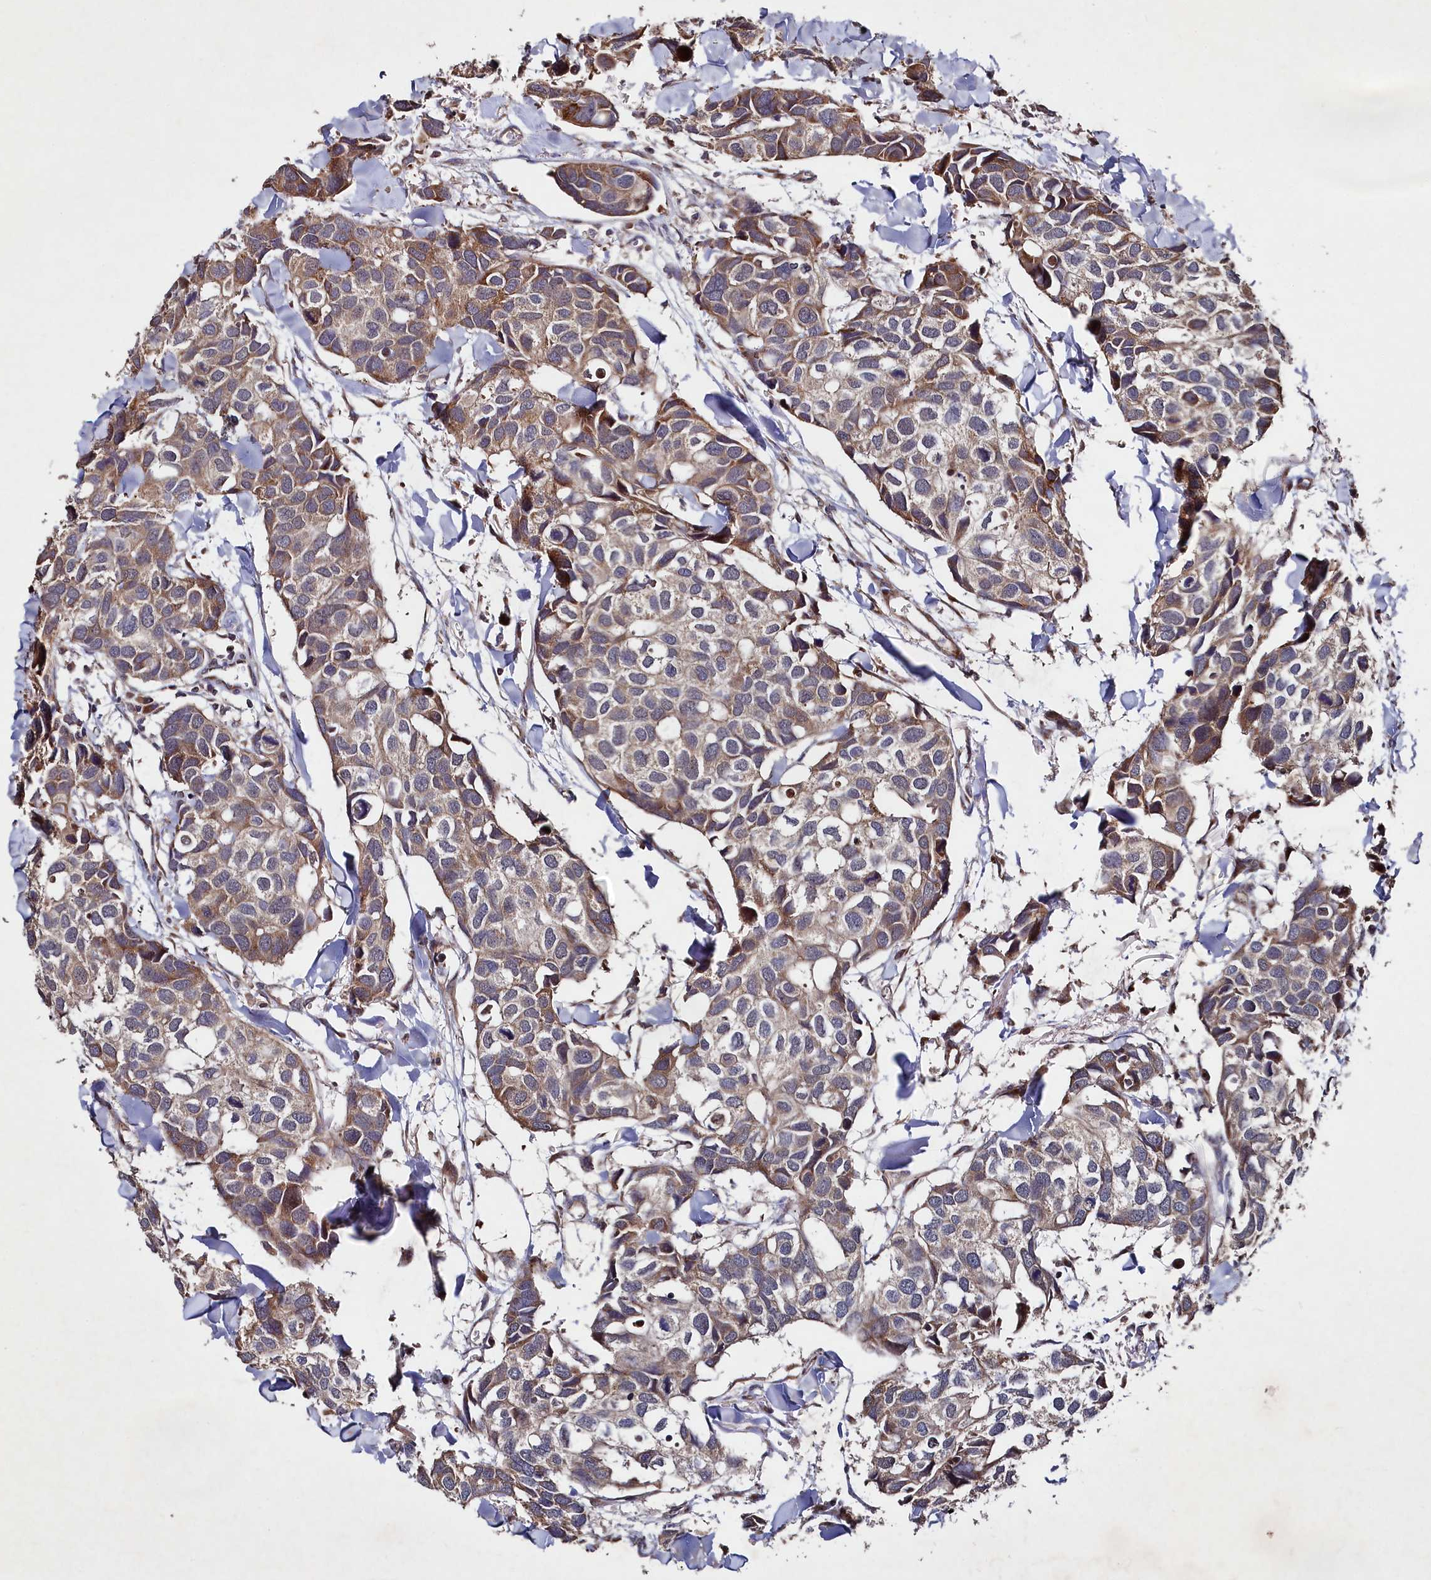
{"staining": {"intensity": "moderate", "quantity": "<25%", "location": "cytoplasmic/membranous"}, "tissue": "breast cancer", "cell_type": "Tumor cells", "image_type": "cancer", "snomed": [{"axis": "morphology", "description": "Duct carcinoma"}, {"axis": "topography", "description": "Breast"}], "caption": "This histopathology image exhibits IHC staining of infiltrating ductal carcinoma (breast), with low moderate cytoplasmic/membranous positivity in approximately <25% of tumor cells.", "gene": "SUPV3L1", "patient": {"sex": "female", "age": 83}}